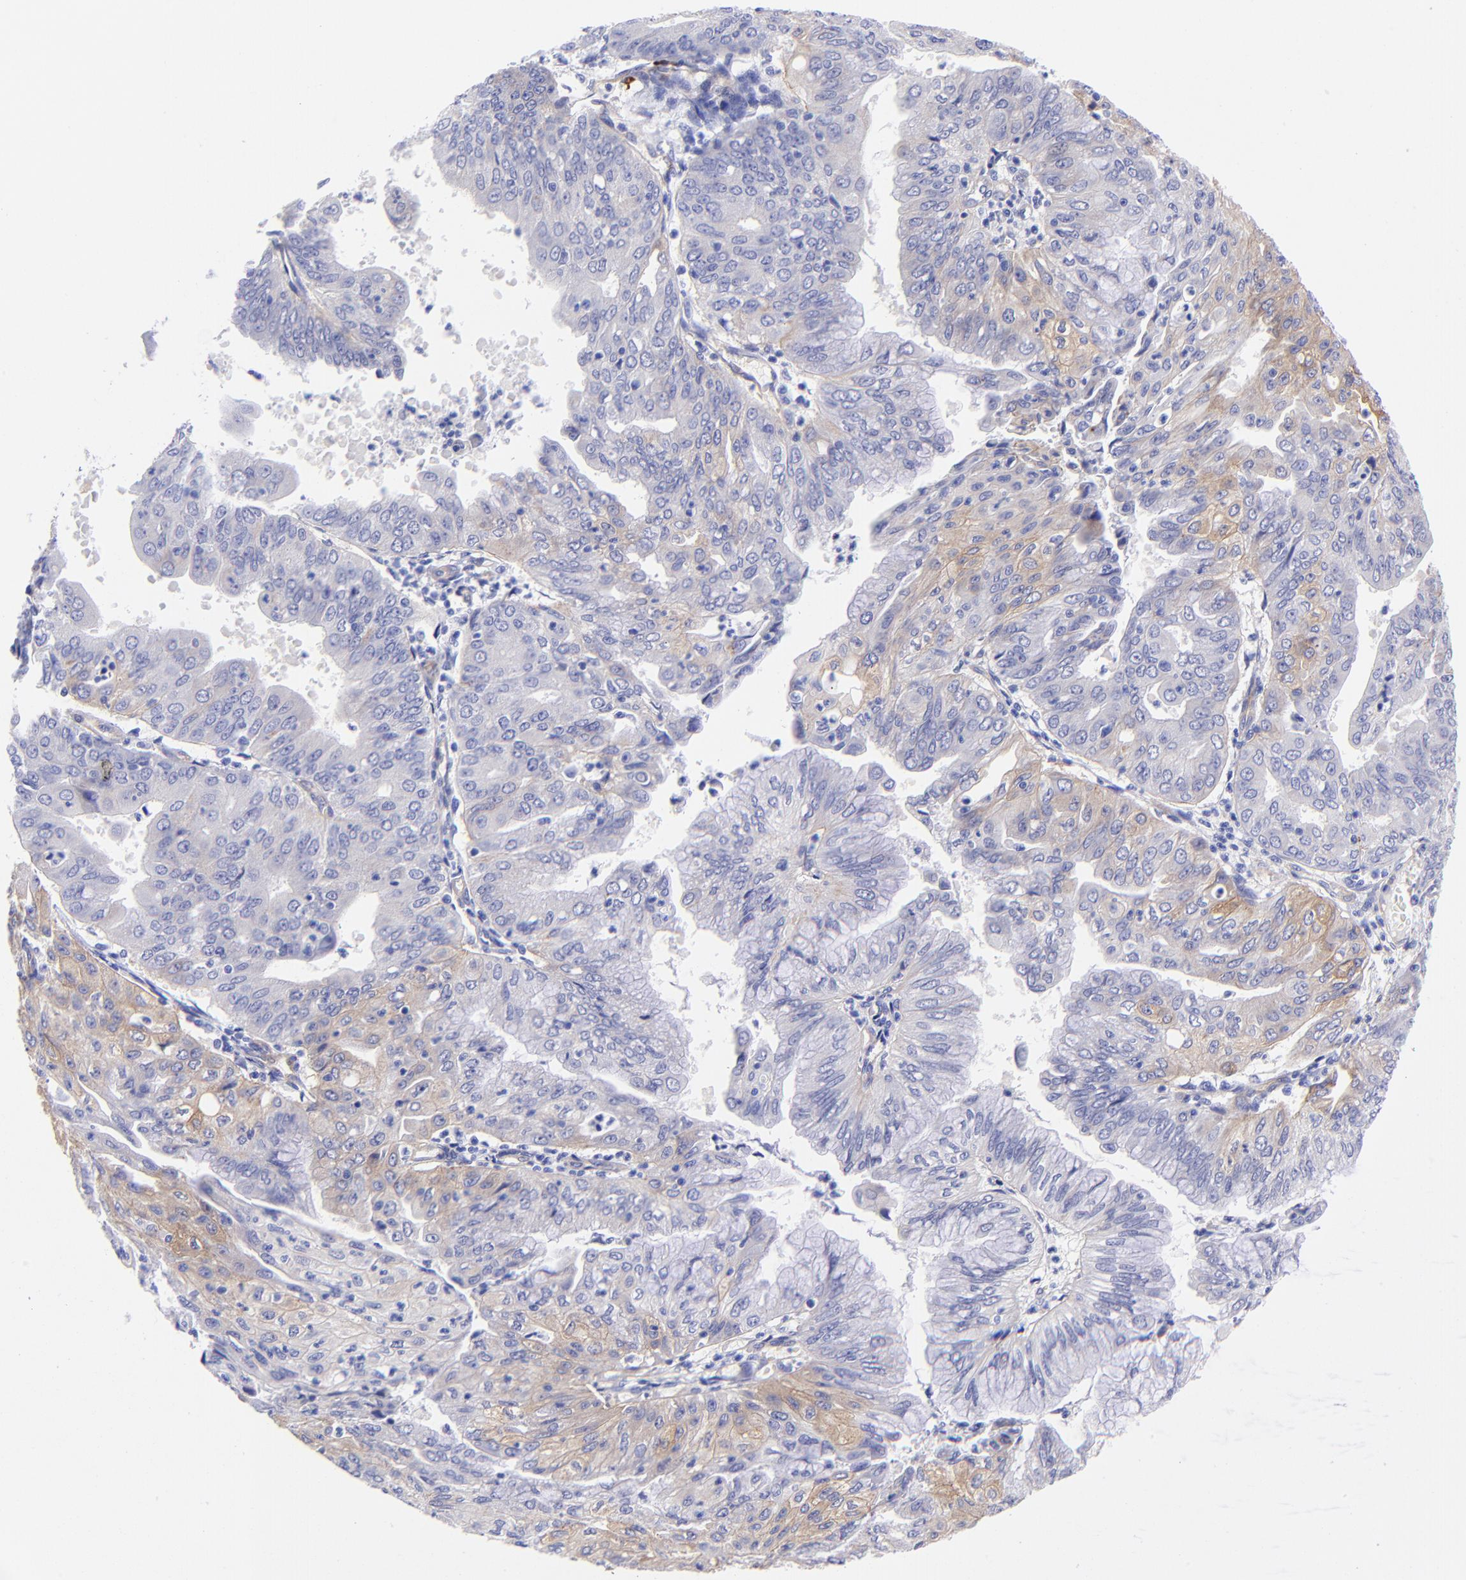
{"staining": {"intensity": "moderate", "quantity": "25%-75%", "location": "cytoplasmic/membranous"}, "tissue": "endometrial cancer", "cell_type": "Tumor cells", "image_type": "cancer", "snomed": [{"axis": "morphology", "description": "Adenocarcinoma, NOS"}, {"axis": "topography", "description": "Endometrium"}], "caption": "Immunohistochemistry (DAB (3,3'-diaminobenzidine)) staining of human endometrial cancer displays moderate cytoplasmic/membranous protein staining in about 25%-75% of tumor cells. (Stains: DAB (3,3'-diaminobenzidine) in brown, nuclei in blue, Microscopy: brightfield microscopy at high magnification).", "gene": "PPFIBP1", "patient": {"sex": "female", "age": 79}}